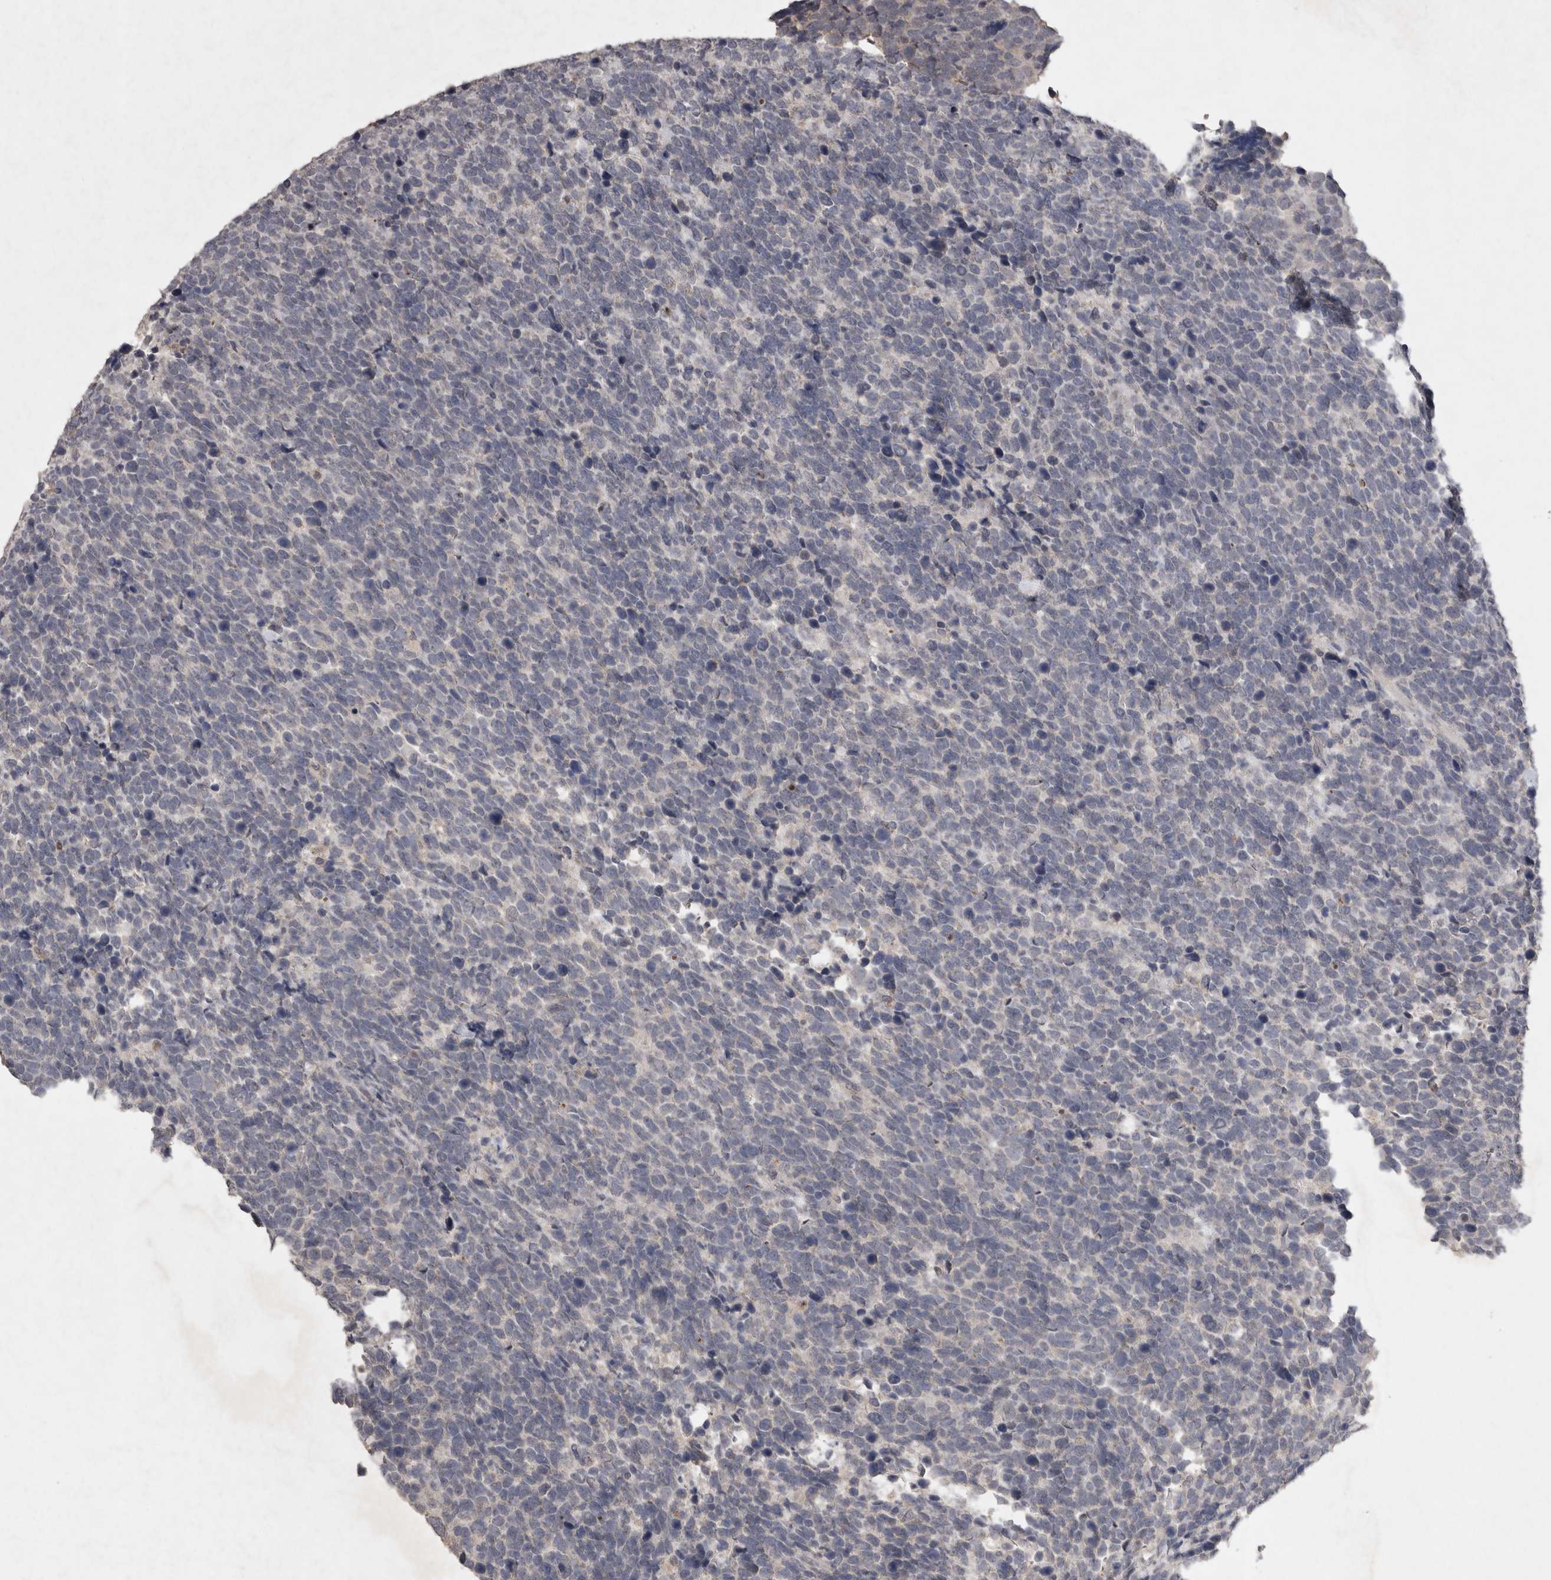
{"staining": {"intensity": "negative", "quantity": "none", "location": "none"}, "tissue": "urothelial cancer", "cell_type": "Tumor cells", "image_type": "cancer", "snomed": [{"axis": "morphology", "description": "Urothelial carcinoma, High grade"}, {"axis": "topography", "description": "Urinary bladder"}], "caption": "The micrograph shows no staining of tumor cells in urothelial cancer.", "gene": "APLNR", "patient": {"sex": "female", "age": 82}}